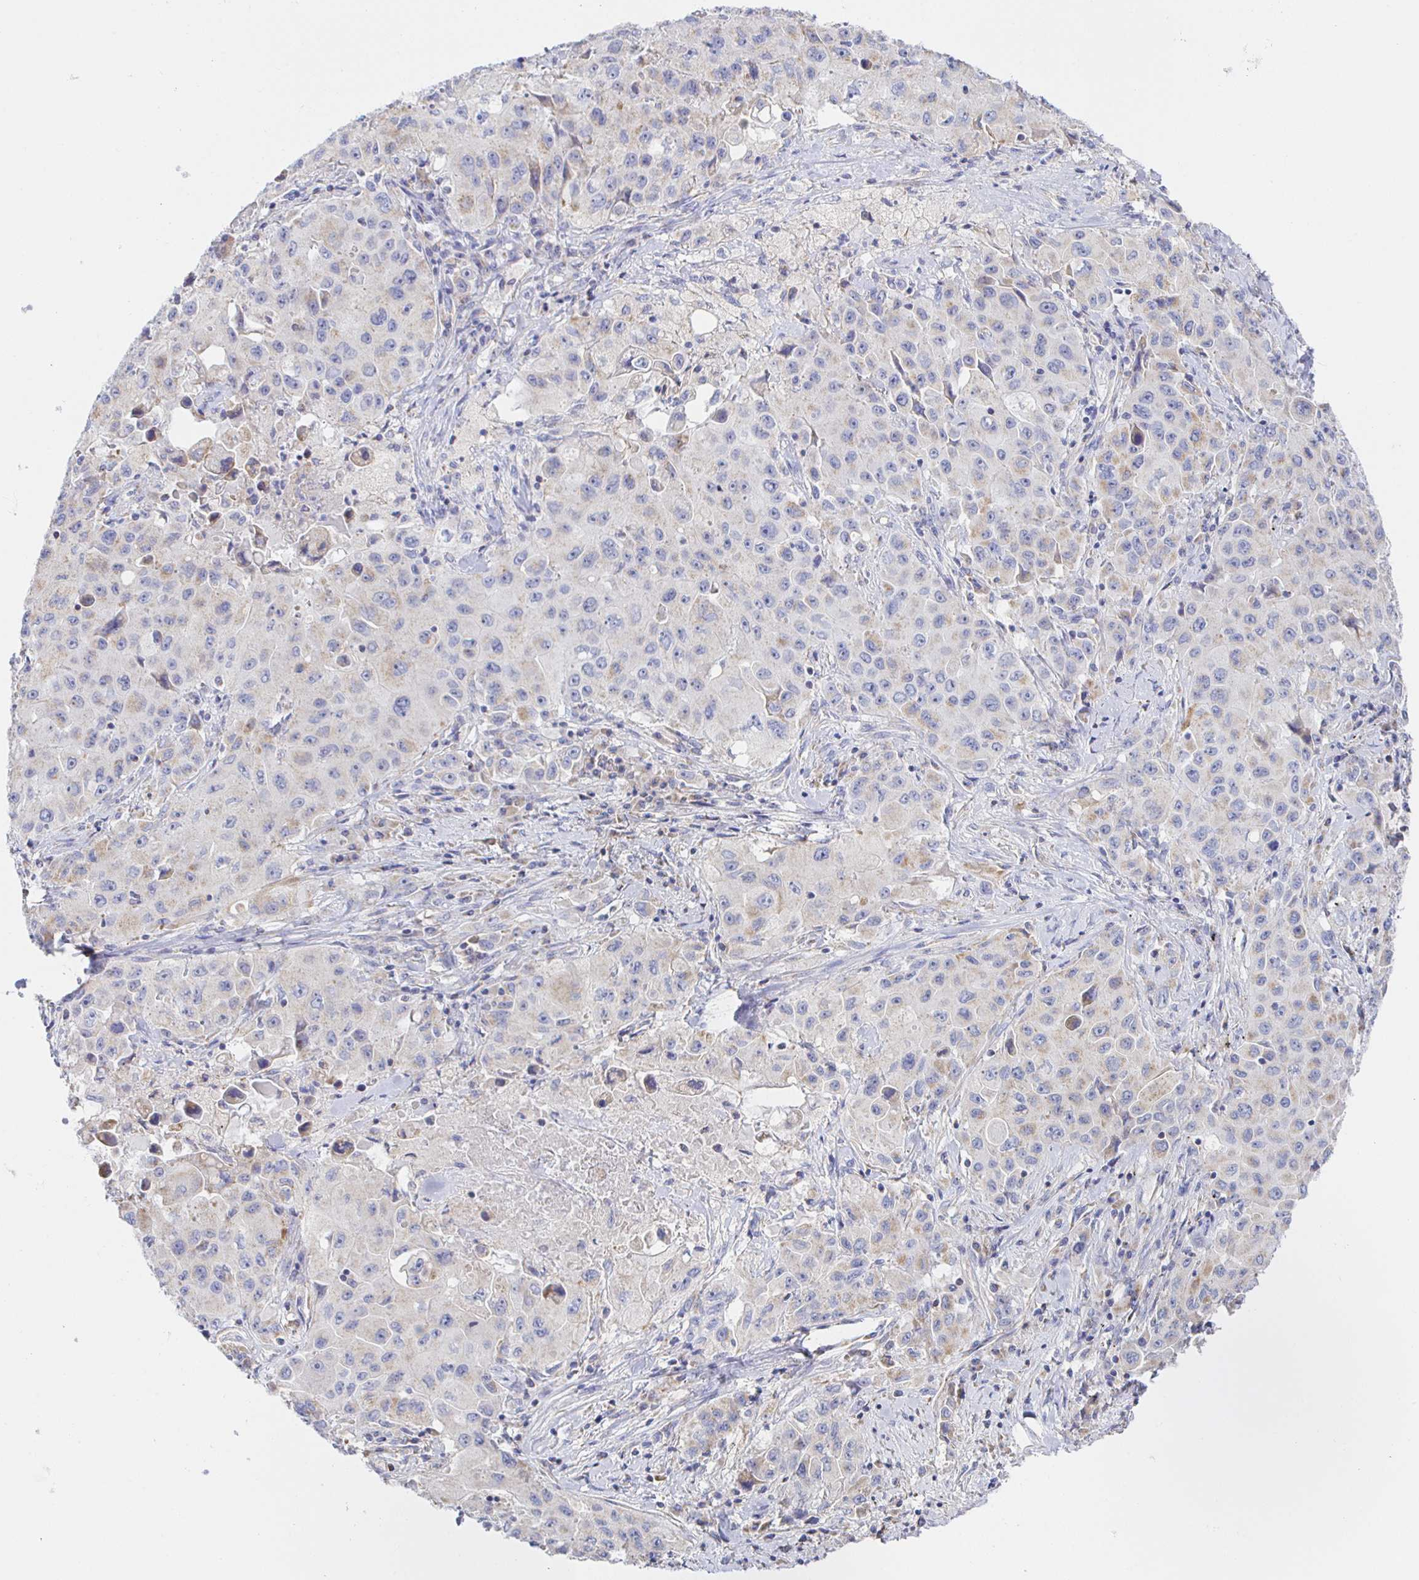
{"staining": {"intensity": "weak", "quantity": "<25%", "location": "cytoplasmic/membranous"}, "tissue": "lung cancer", "cell_type": "Tumor cells", "image_type": "cancer", "snomed": [{"axis": "morphology", "description": "Squamous cell carcinoma, NOS"}, {"axis": "topography", "description": "Lung"}], "caption": "A histopathology image of human lung cancer (squamous cell carcinoma) is negative for staining in tumor cells.", "gene": "SYNGR4", "patient": {"sex": "male", "age": 63}}